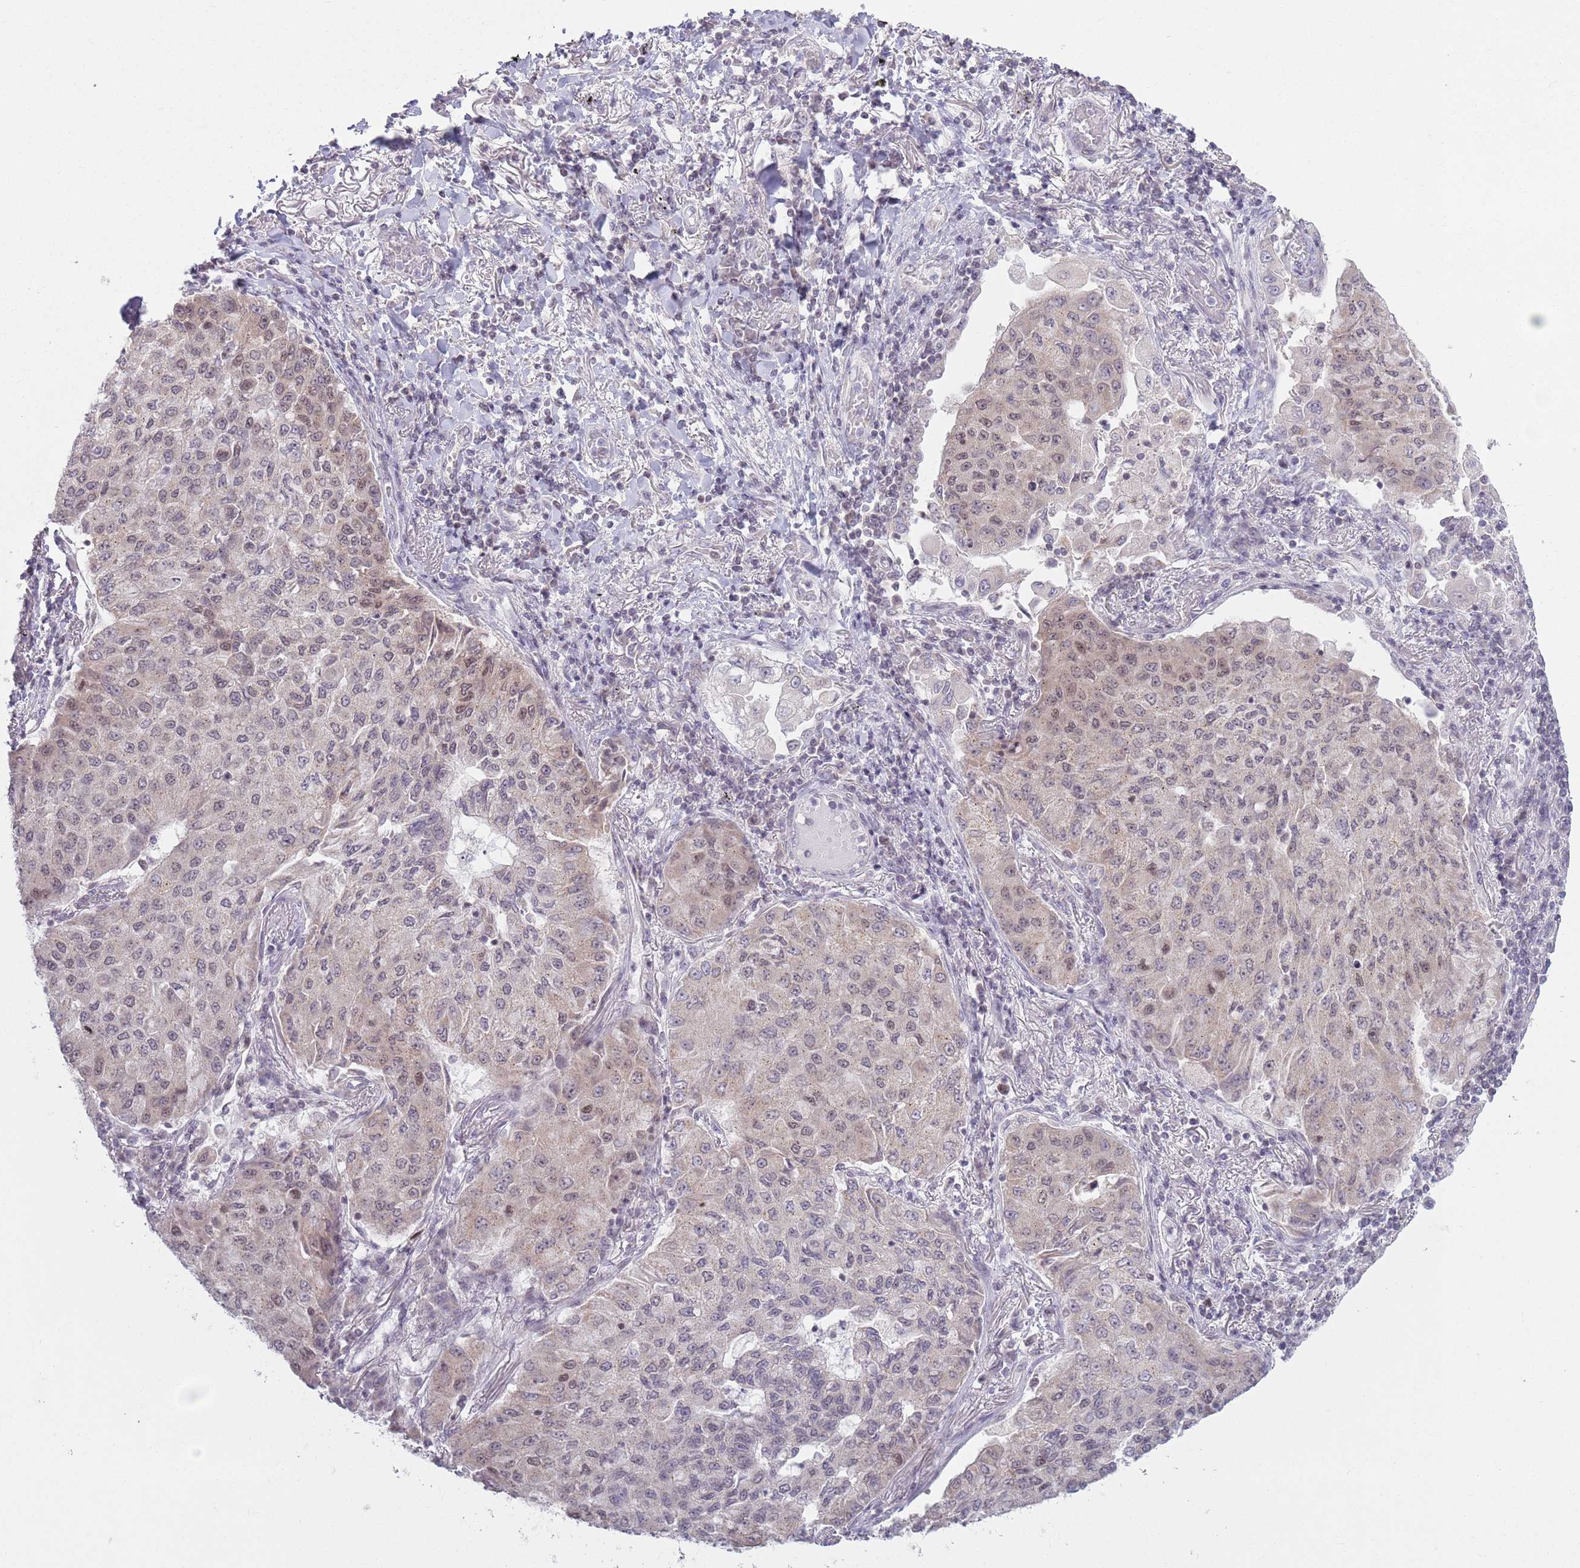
{"staining": {"intensity": "moderate", "quantity": "<25%", "location": "nuclear"}, "tissue": "lung cancer", "cell_type": "Tumor cells", "image_type": "cancer", "snomed": [{"axis": "morphology", "description": "Squamous cell carcinoma, NOS"}, {"axis": "topography", "description": "Lung"}], "caption": "This image reveals lung squamous cell carcinoma stained with IHC to label a protein in brown. The nuclear of tumor cells show moderate positivity for the protein. Nuclei are counter-stained blue.", "gene": "MRPL34", "patient": {"sex": "male", "age": 74}}